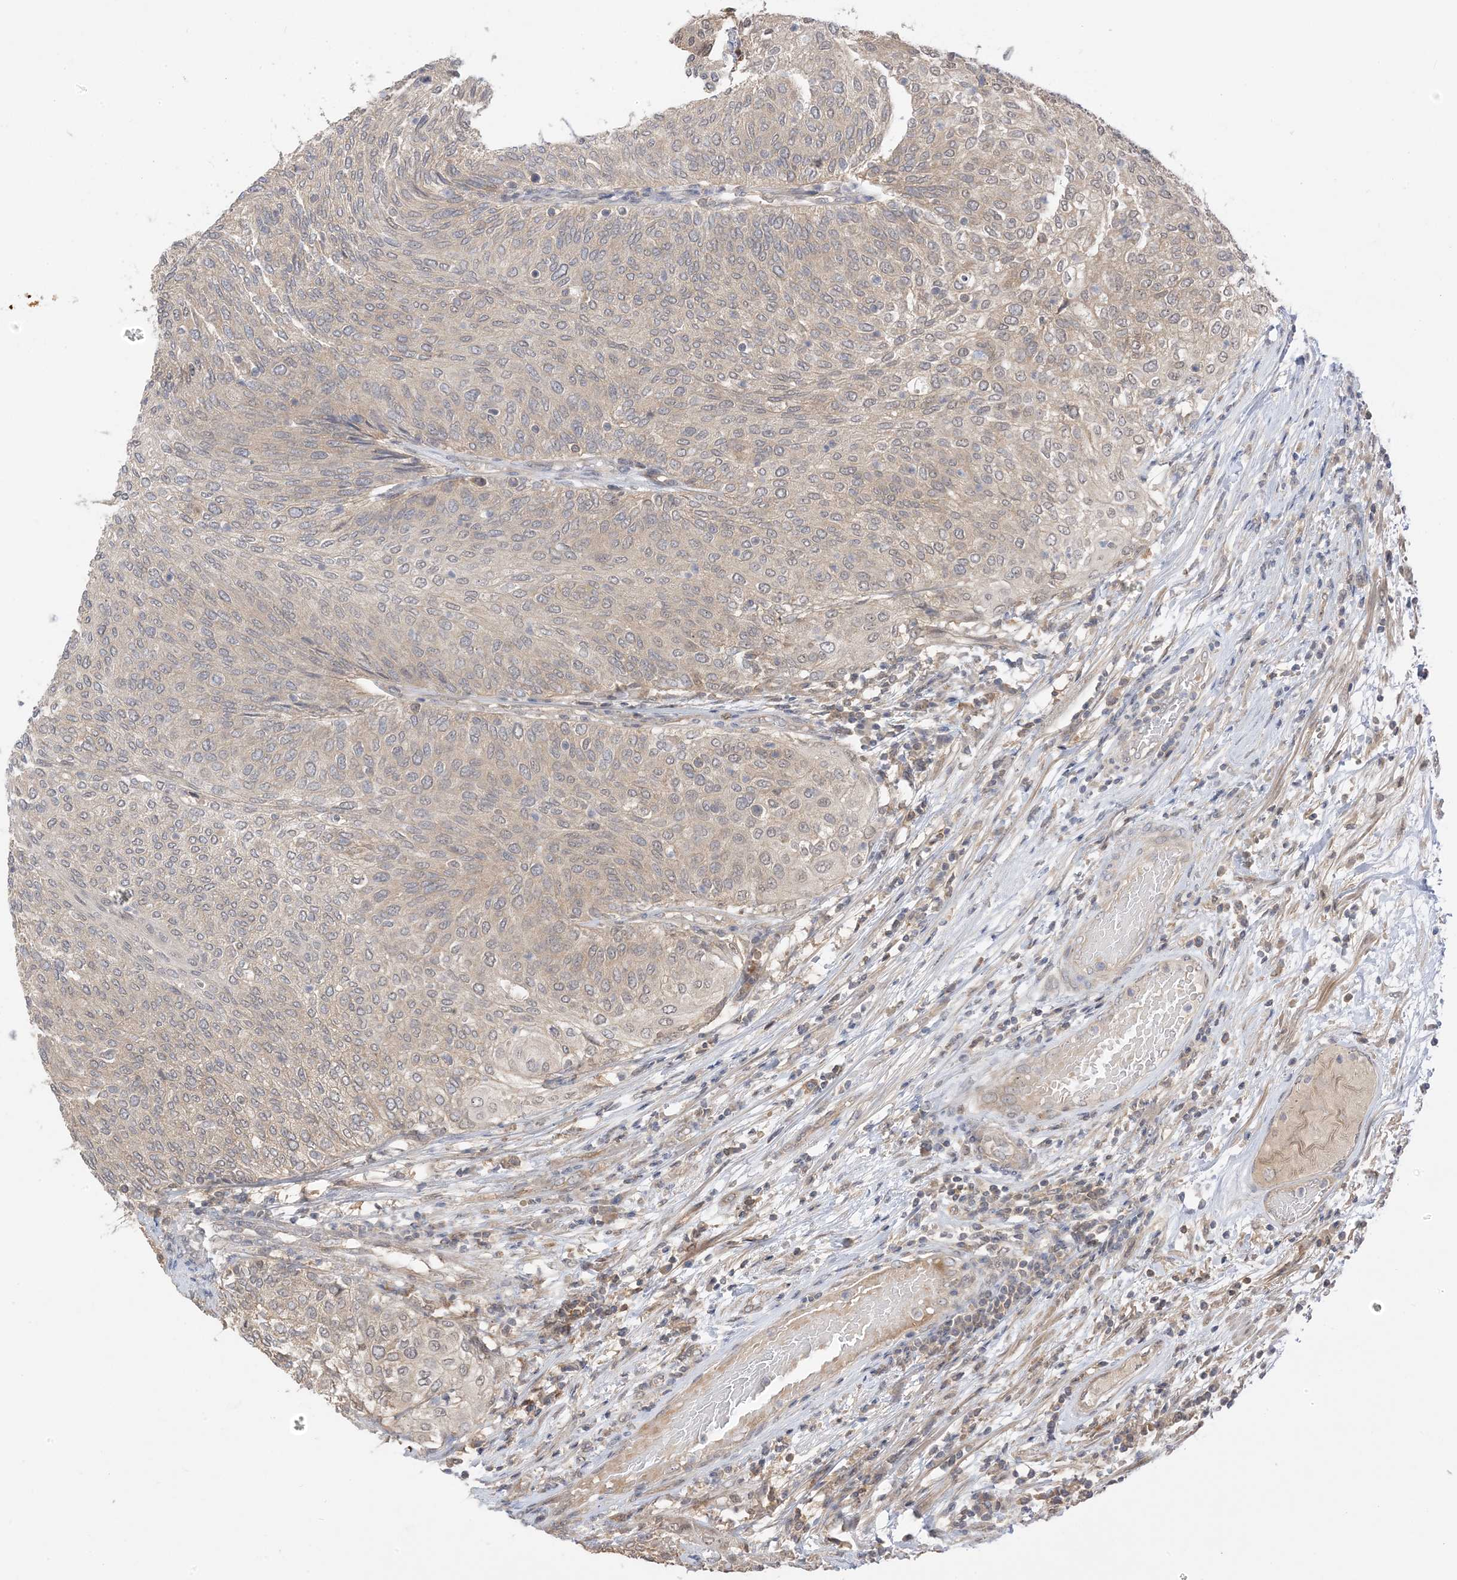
{"staining": {"intensity": "weak", "quantity": "<25%", "location": "cytoplasmic/membranous"}, "tissue": "urothelial cancer", "cell_type": "Tumor cells", "image_type": "cancer", "snomed": [{"axis": "morphology", "description": "Urothelial carcinoma, Low grade"}, {"axis": "topography", "description": "Urinary bladder"}], "caption": "Tumor cells are negative for protein expression in human urothelial cancer.", "gene": "WDR26", "patient": {"sex": "female", "age": 79}}